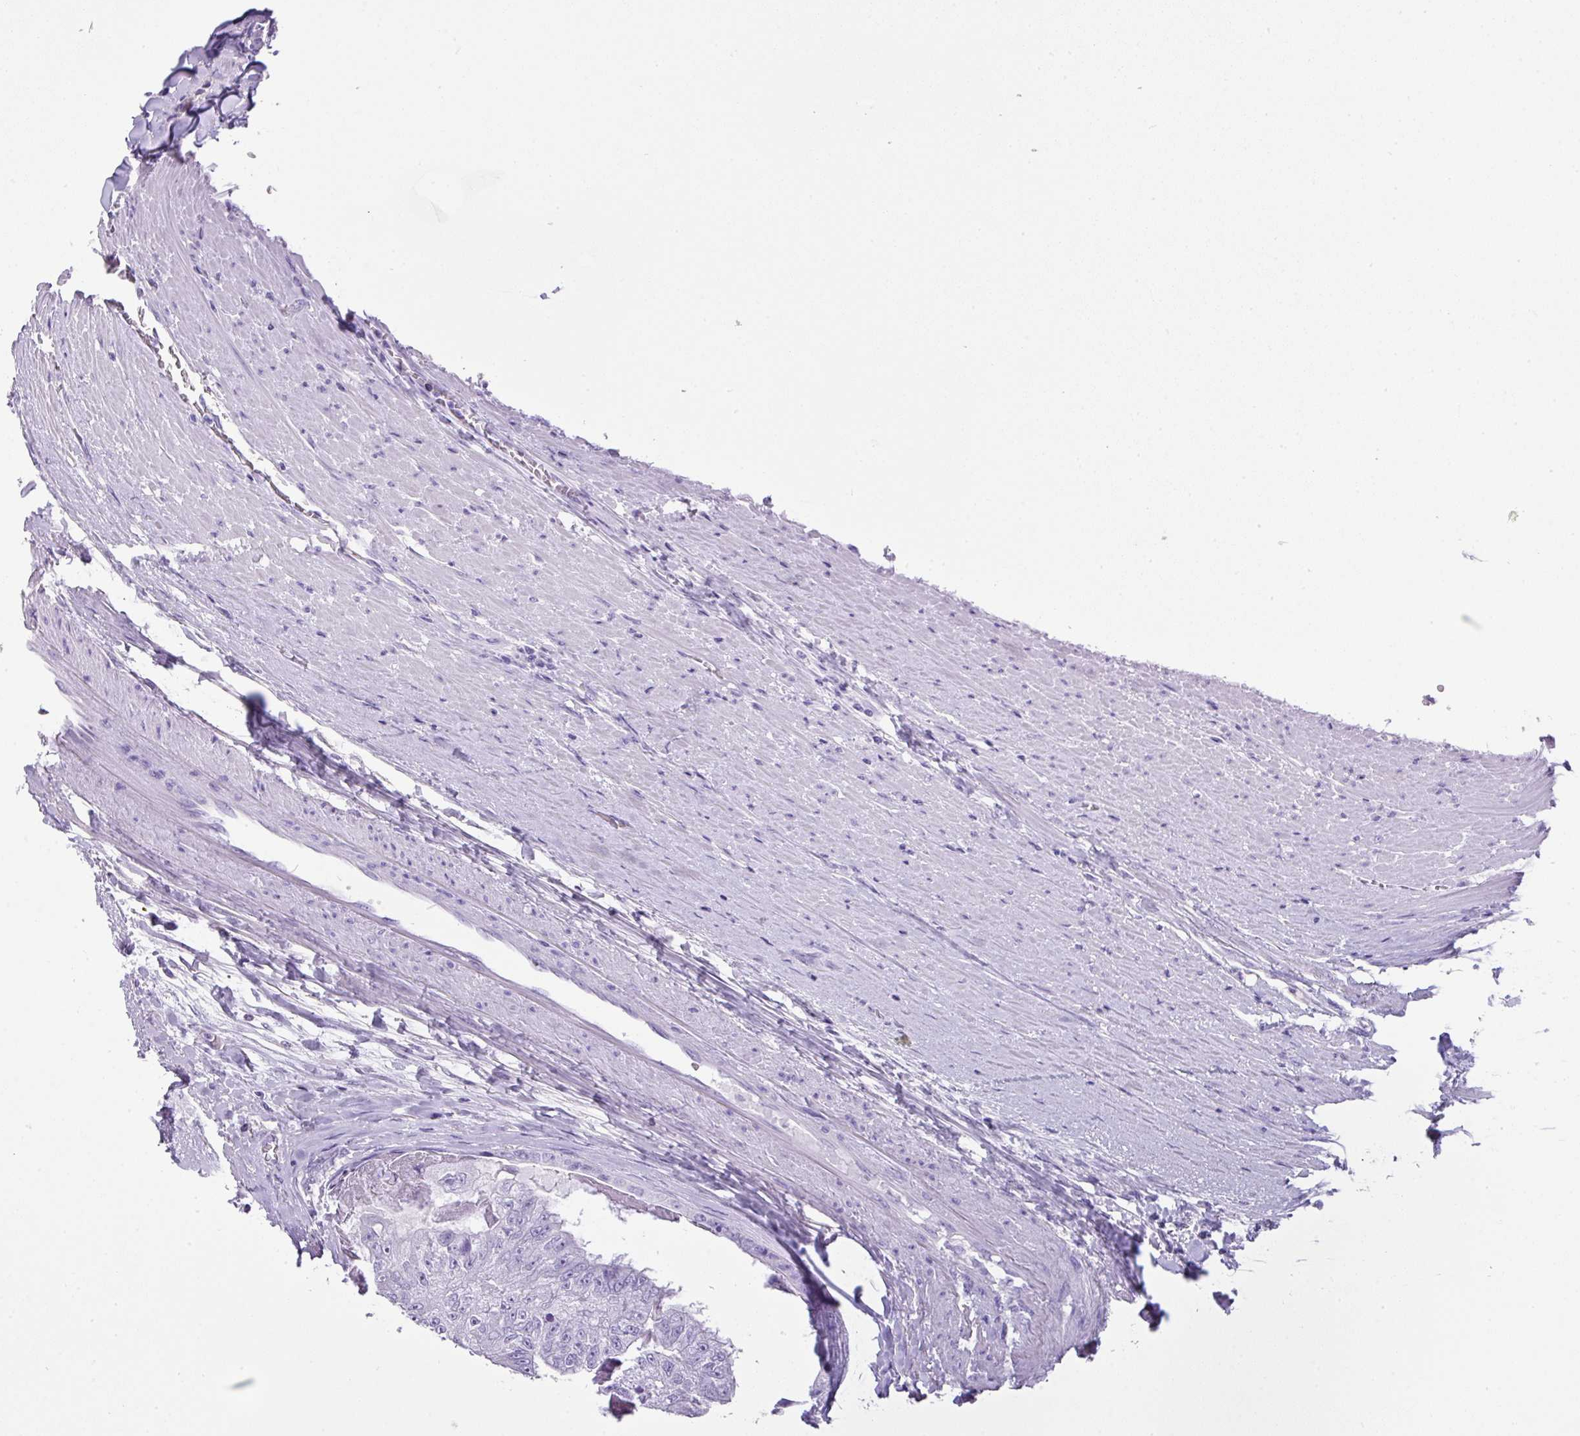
{"staining": {"intensity": "negative", "quantity": "none", "location": "none"}, "tissue": "colorectal cancer", "cell_type": "Tumor cells", "image_type": "cancer", "snomed": [{"axis": "morphology", "description": "Adenocarcinoma, NOS"}, {"axis": "topography", "description": "Colon"}], "caption": "IHC histopathology image of colorectal cancer stained for a protein (brown), which demonstrates no positivity in tumor cells. The staining was performed using DAB (3,3'-diaminobenzidine) to visualize the protein expression in brown, while the nuclei were stained in blue with hematoxylin (Magnification: 20x).", "gene": "TNP1", "patient": {"sex": "female", "age": 67}}